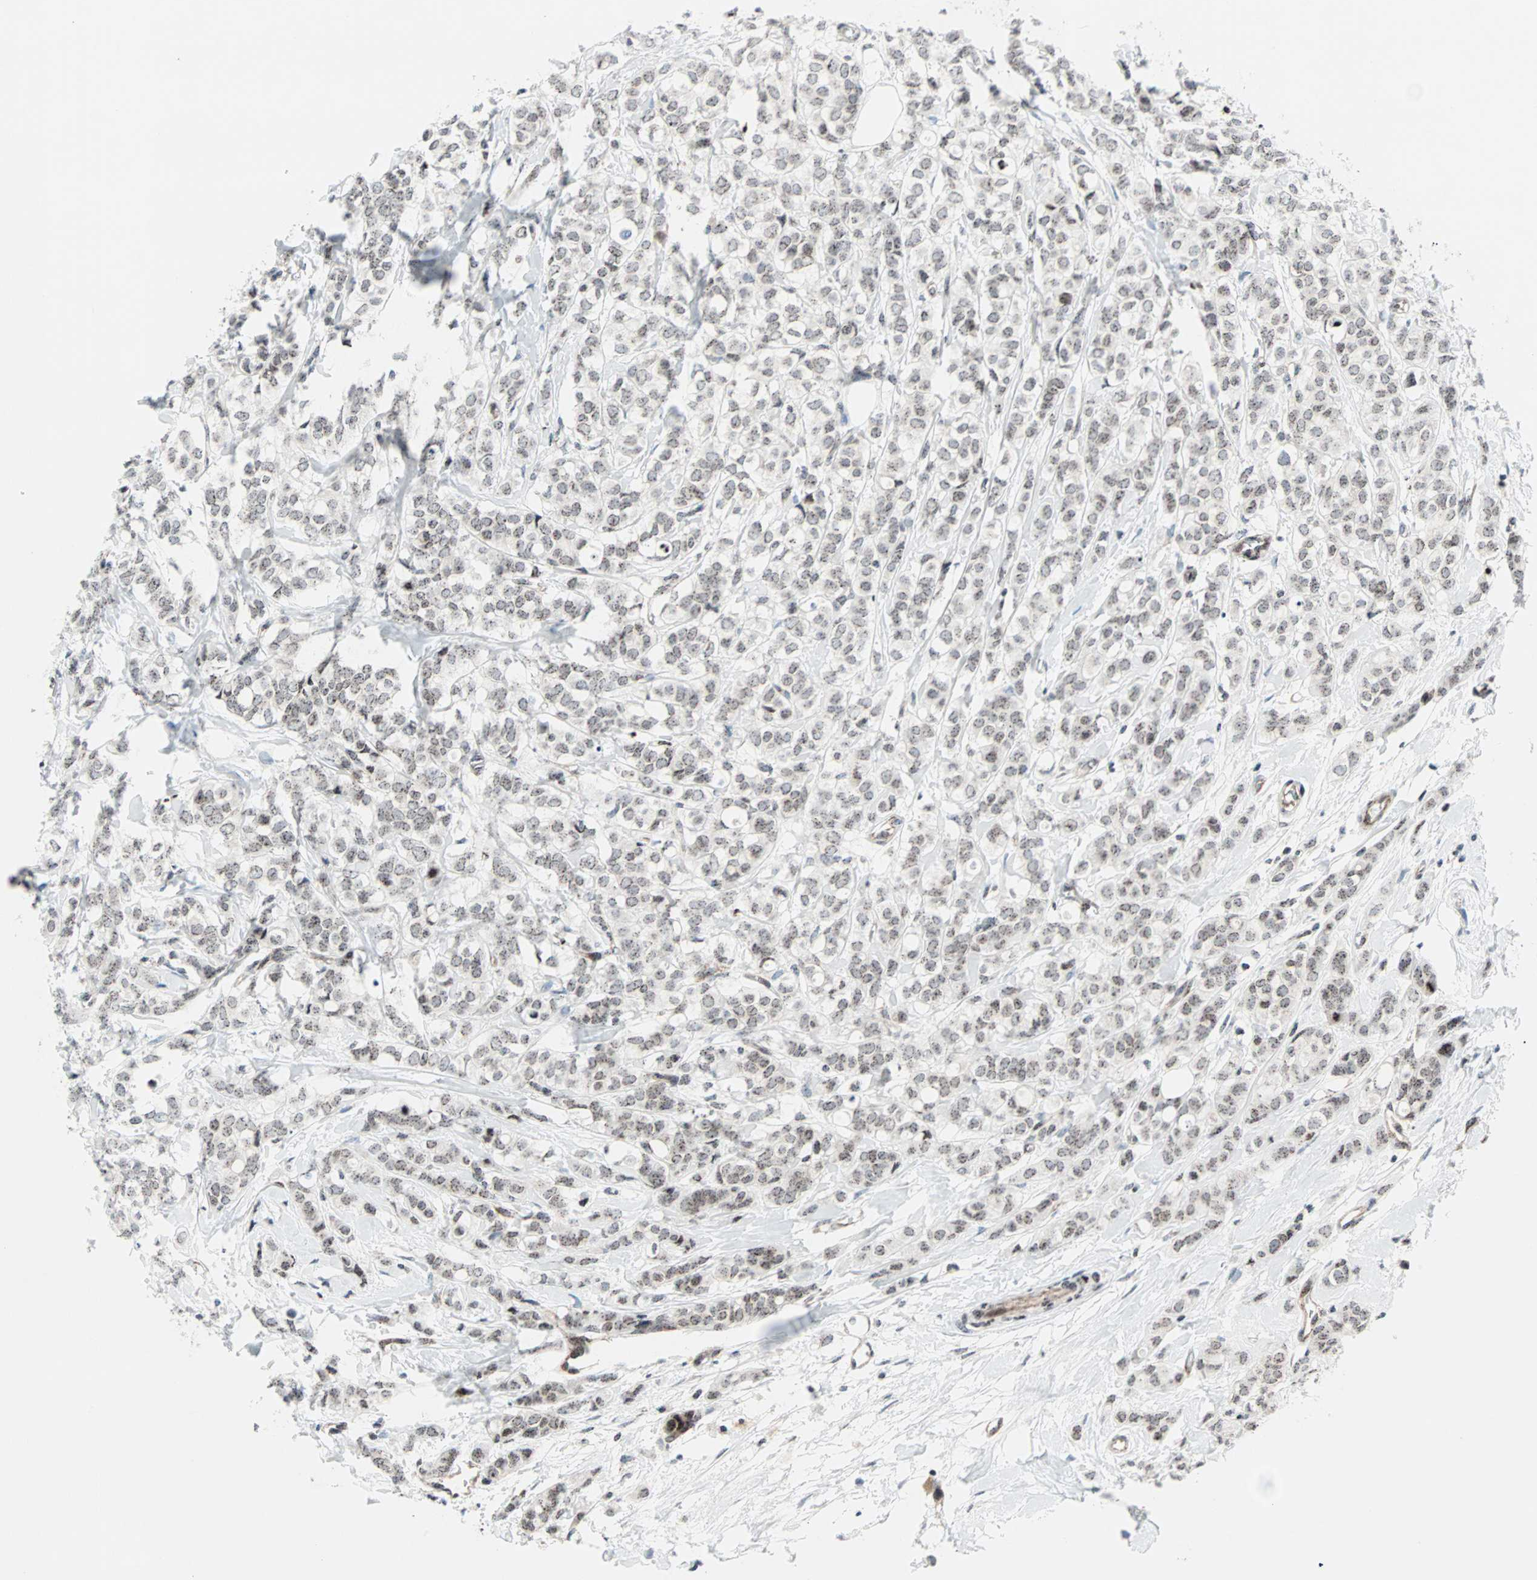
{"staining": {"intensity": "weak", "quantity": ">75%", "location": "nuclear"}, "tissue": "breast cancer", "cell_type": "Tumor cells", "image_type": "cancer", "snomed": [{"axis": "morphology", "description": "Lobular carcinoma"}, {"axis": "topography", "description": "Breast"}], "caption": "IHC of human lobular carcinoma (breast) shows low levels of weak nuclear staining in about >75% of tumor cells.", "gene": "CENPA", "patient": {"sex": "female", "age": 60}}